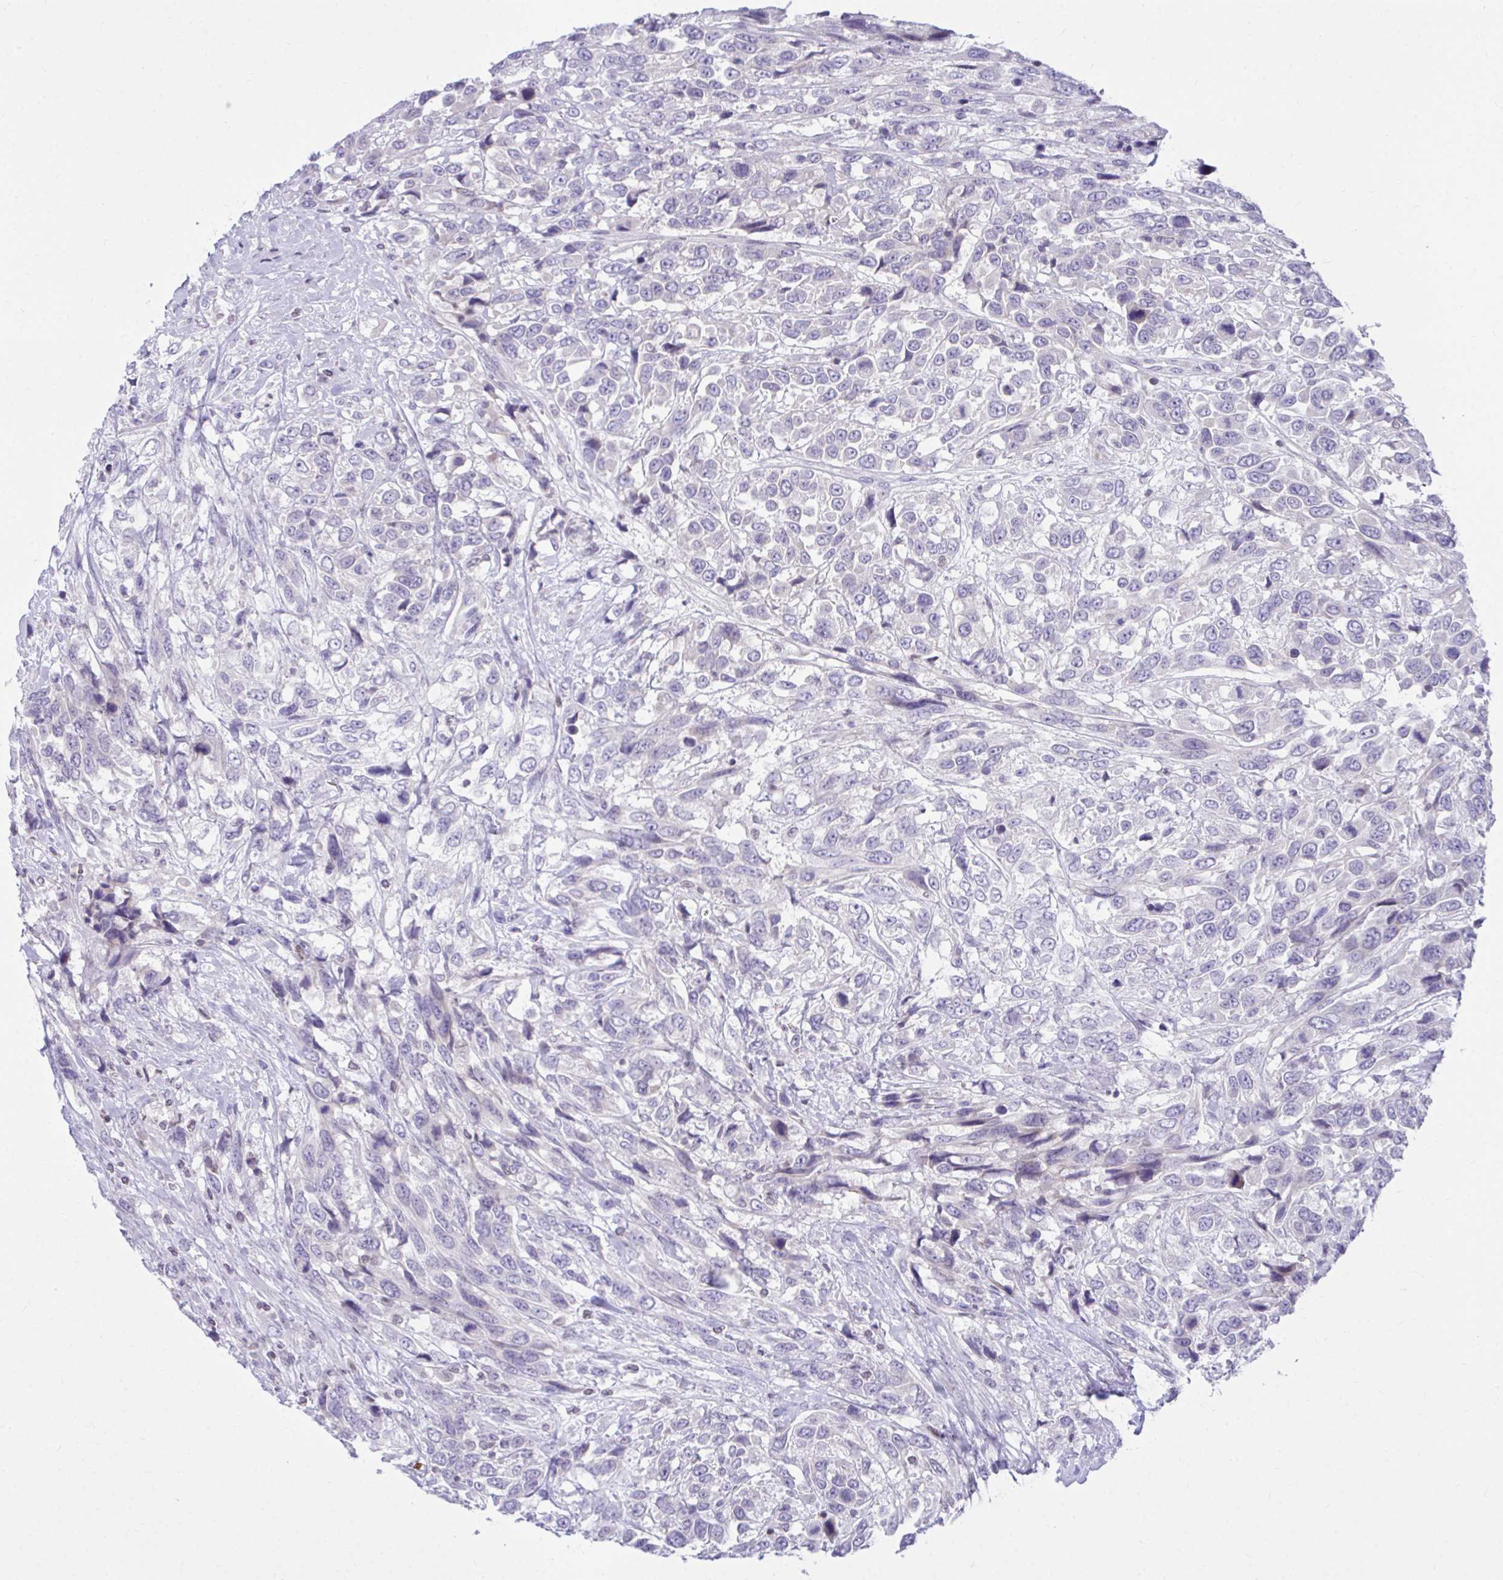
{"staining": {"intensity": "negative", "quantity": "none", "location": "none"}, "tissue": "urothelial cancer", "cell_type": "Tumor cells", "image_type": "cancer", "snomed": [{"axis": "morphology", "description": "Urothelial carcinoma, High grade"}, {"axis": "topography", "description": "Urinary bladder"}], "caption": "A photomicrograph of human urothelial carcinoma (high-grade) is negative for staining in tumor cells. (Stains: DAB (3,3'-diaminobenzidine) IHC with hematoxylin counter stain, Microscopy: brightfield microscopy at high magnification).", "gene": "OR7A5", "patient": {"sex": "female", "age": 70}}